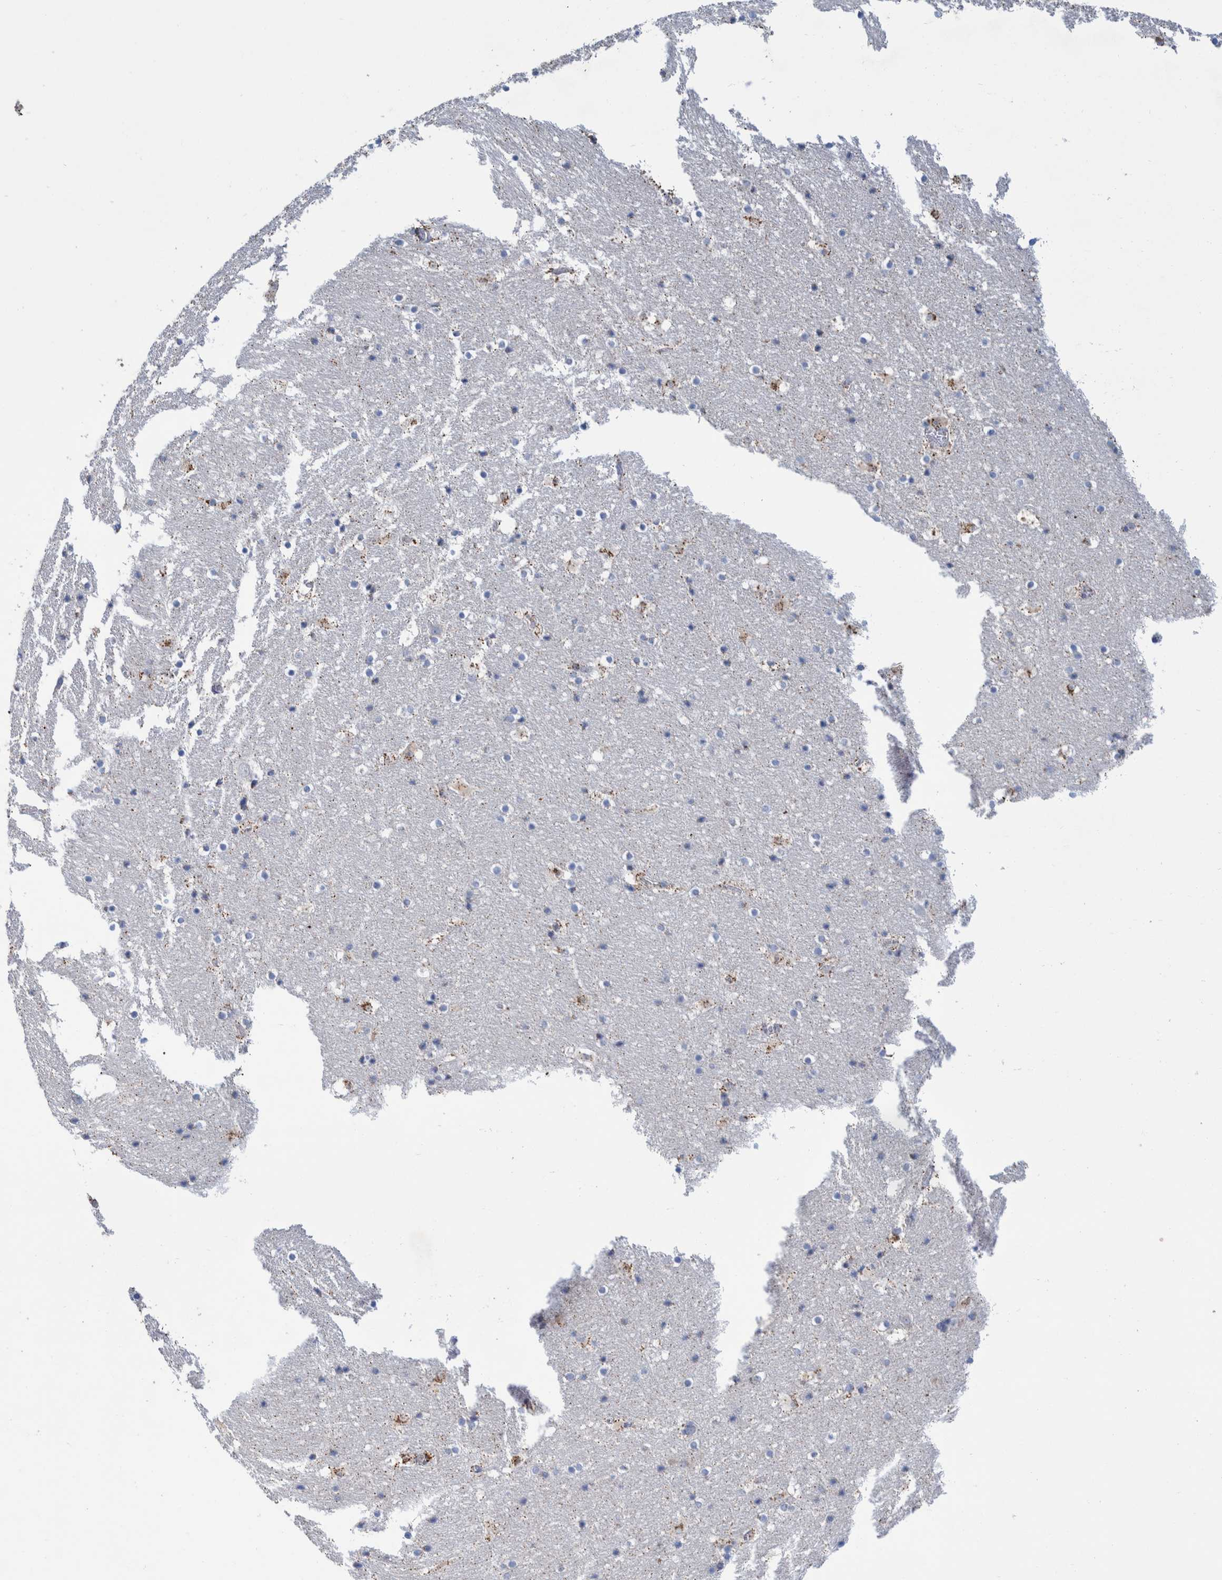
{"staining": {"intensity": "negative", "quantity": "none", "location": "none"}, "tissue": "hippocampus", "cell_type": "Glial cells", "image_type": "normal", "snomed": [{"axis": "morphology", "description": "Normal tissue, NOS"}, {"axis": "topography", "description": "Hippocampus"}], "caption": "Glial cells are negative for brown protein staining in unremarkable hippocampus. The staining is performed using DAB (3,3'-diaminobenzidine) brown chromogen with nuclei counter-stained in using hematoxylin.", "gene": "DECR1", "patient": {"sex": "male", "age": 45}}